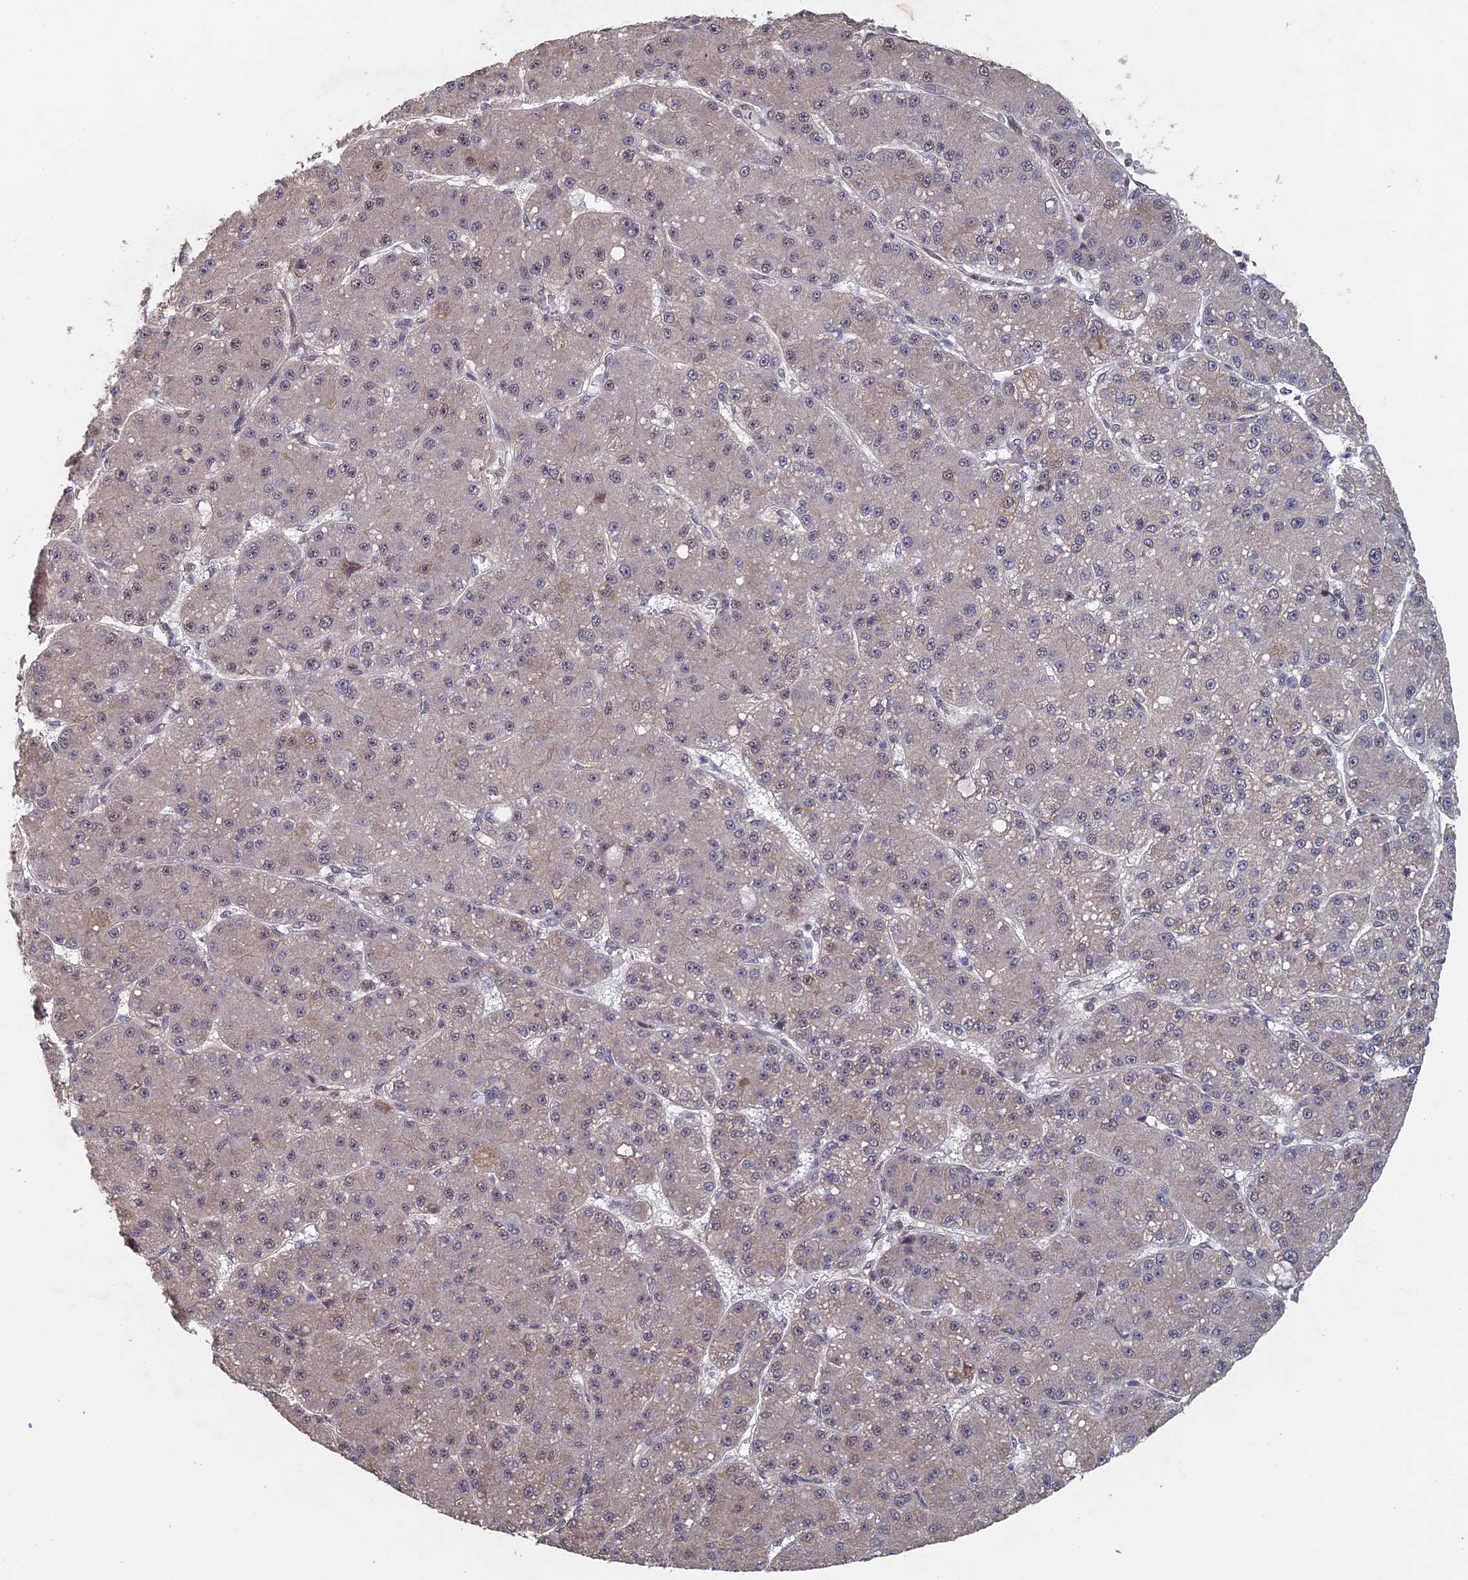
{"staining": {"intensity": "negative", "quantity": "none", "location": "none"}, "tissue": "liver cancer", "cell_type": "Tumor cells", "image_type": "cancer", "snomed": [{"axis": "morphology", "description": "Carcinoma, Hepatocellular, NOS"}, {"axis": "topography", "description": "Liver"}], "caption": "DAB immunohistochemical staining of liver hepatocellular carcinoma reveals no significant staining in tumor cells.", "gene": "KIAA1328", "patient": {"sex": "male", "age": 67}}